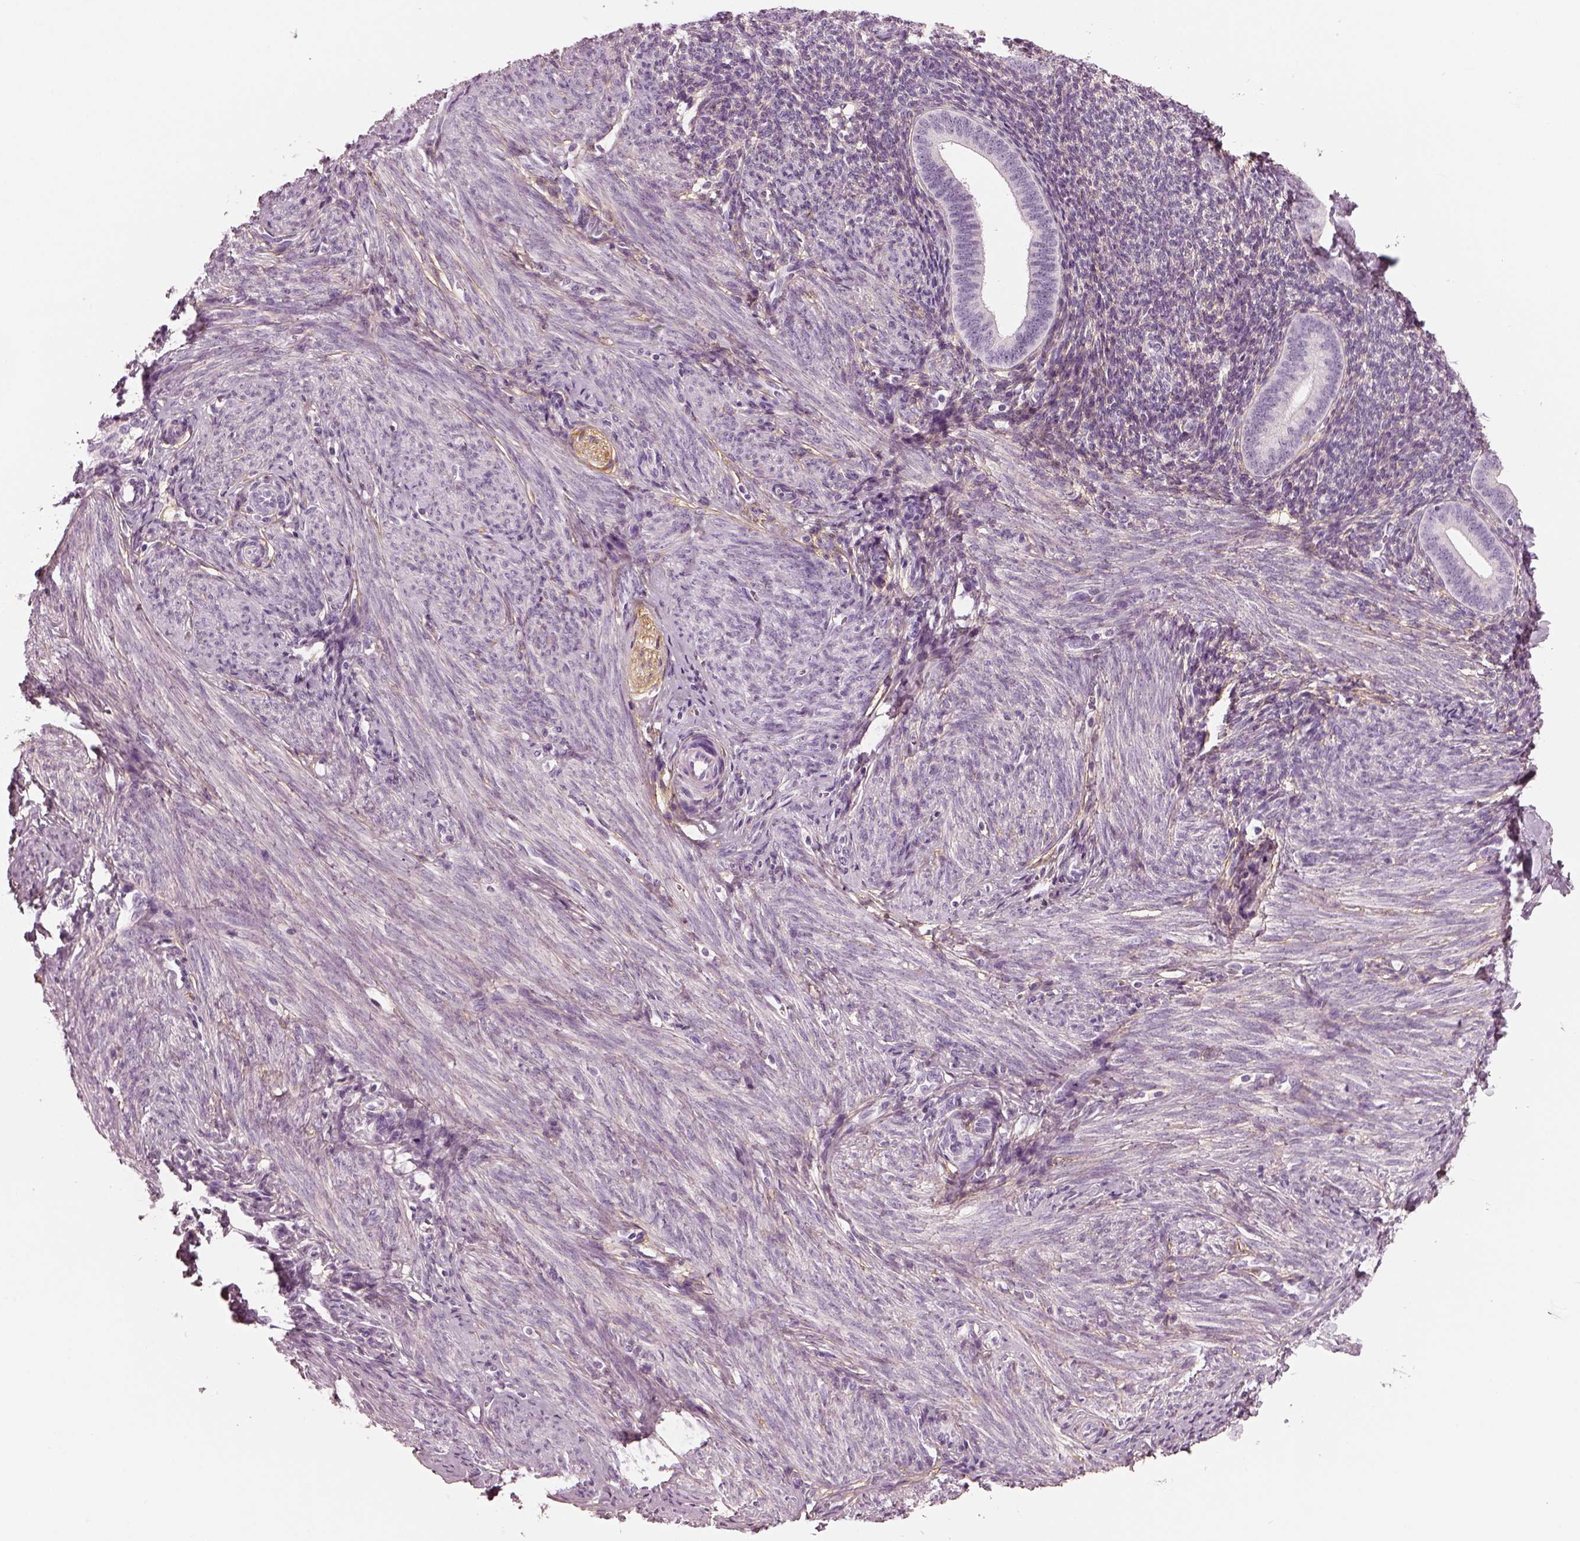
{"staining": {"intensity": "negative", "quantity": "none", "location": "none"}, "tissue": "endometrium", "cell_type": "Cells in endometrial stroma", "image_type": "normal", "snomed": [{"axis": "morphology", "description": "Normal tissue, NOS"}, {"axis": "topography", "description": "Endometrium"}], "caption": "The photomicrograph displays no staining of cells in endometrial stroma in benign endometrium.", "gene": "TRIM69", "patient": {"sex": "female", "age": 40}}